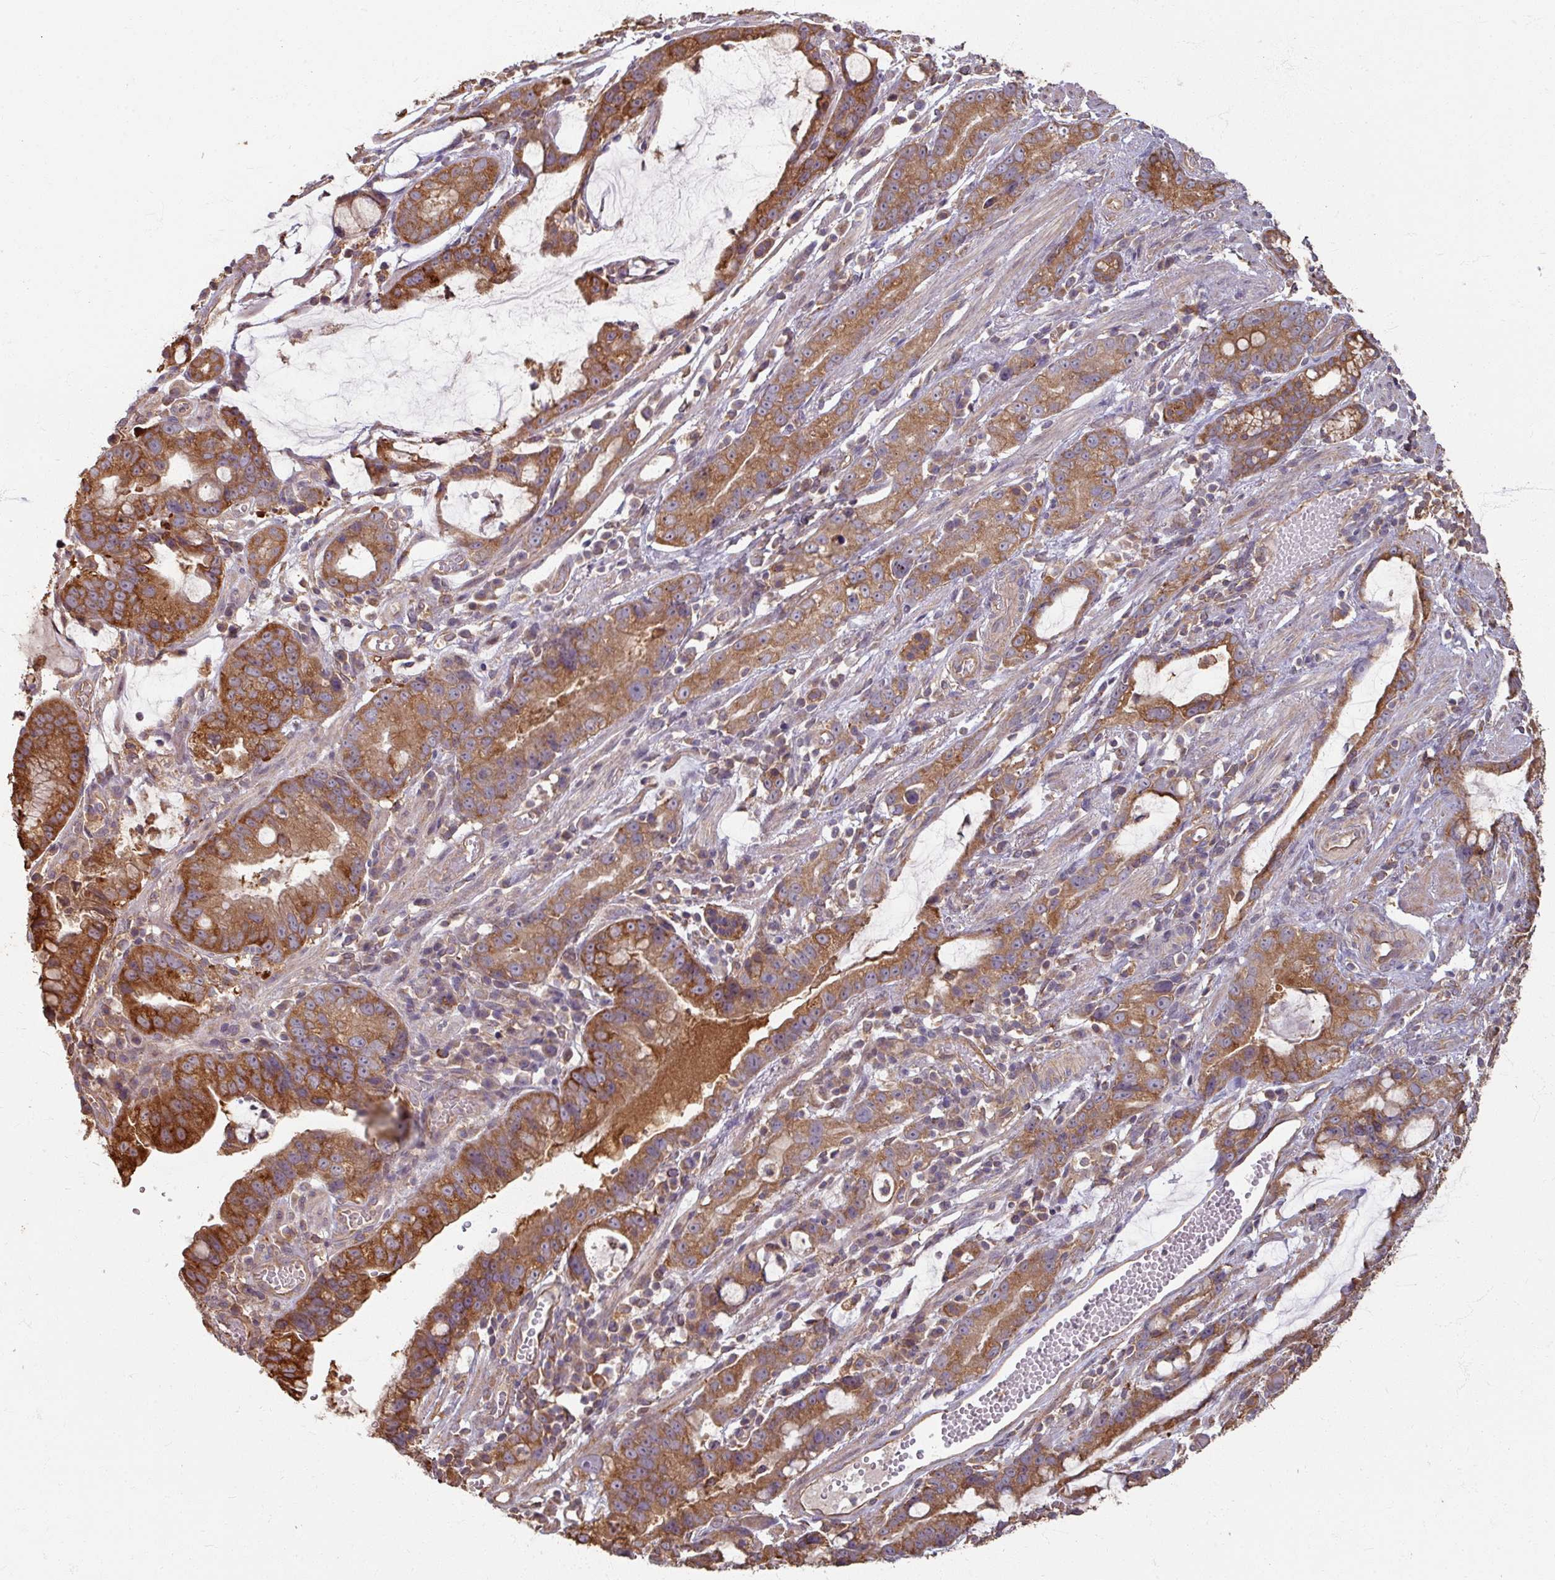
{"staining": {"intensity": "strong", "quantity": ">75%", "location": "cytoplasmic/membranous"}, "tissue": "stomach cancer", "cell_type": "Tumor cells", "image_type": "cancer", "snomed": [{"axis": "morphology", "description": "Adenocarcinoma, NOS"}, {"axis": "topography", "description": "Stomach"}], "caption": "Protein analysis of stomach cancer tissue reveals strong cytoplasmic/membranous positivity in about >75% of tumor cells.", "gene": "CCDC68", "patient": {"sex": "male", "age": 55}}